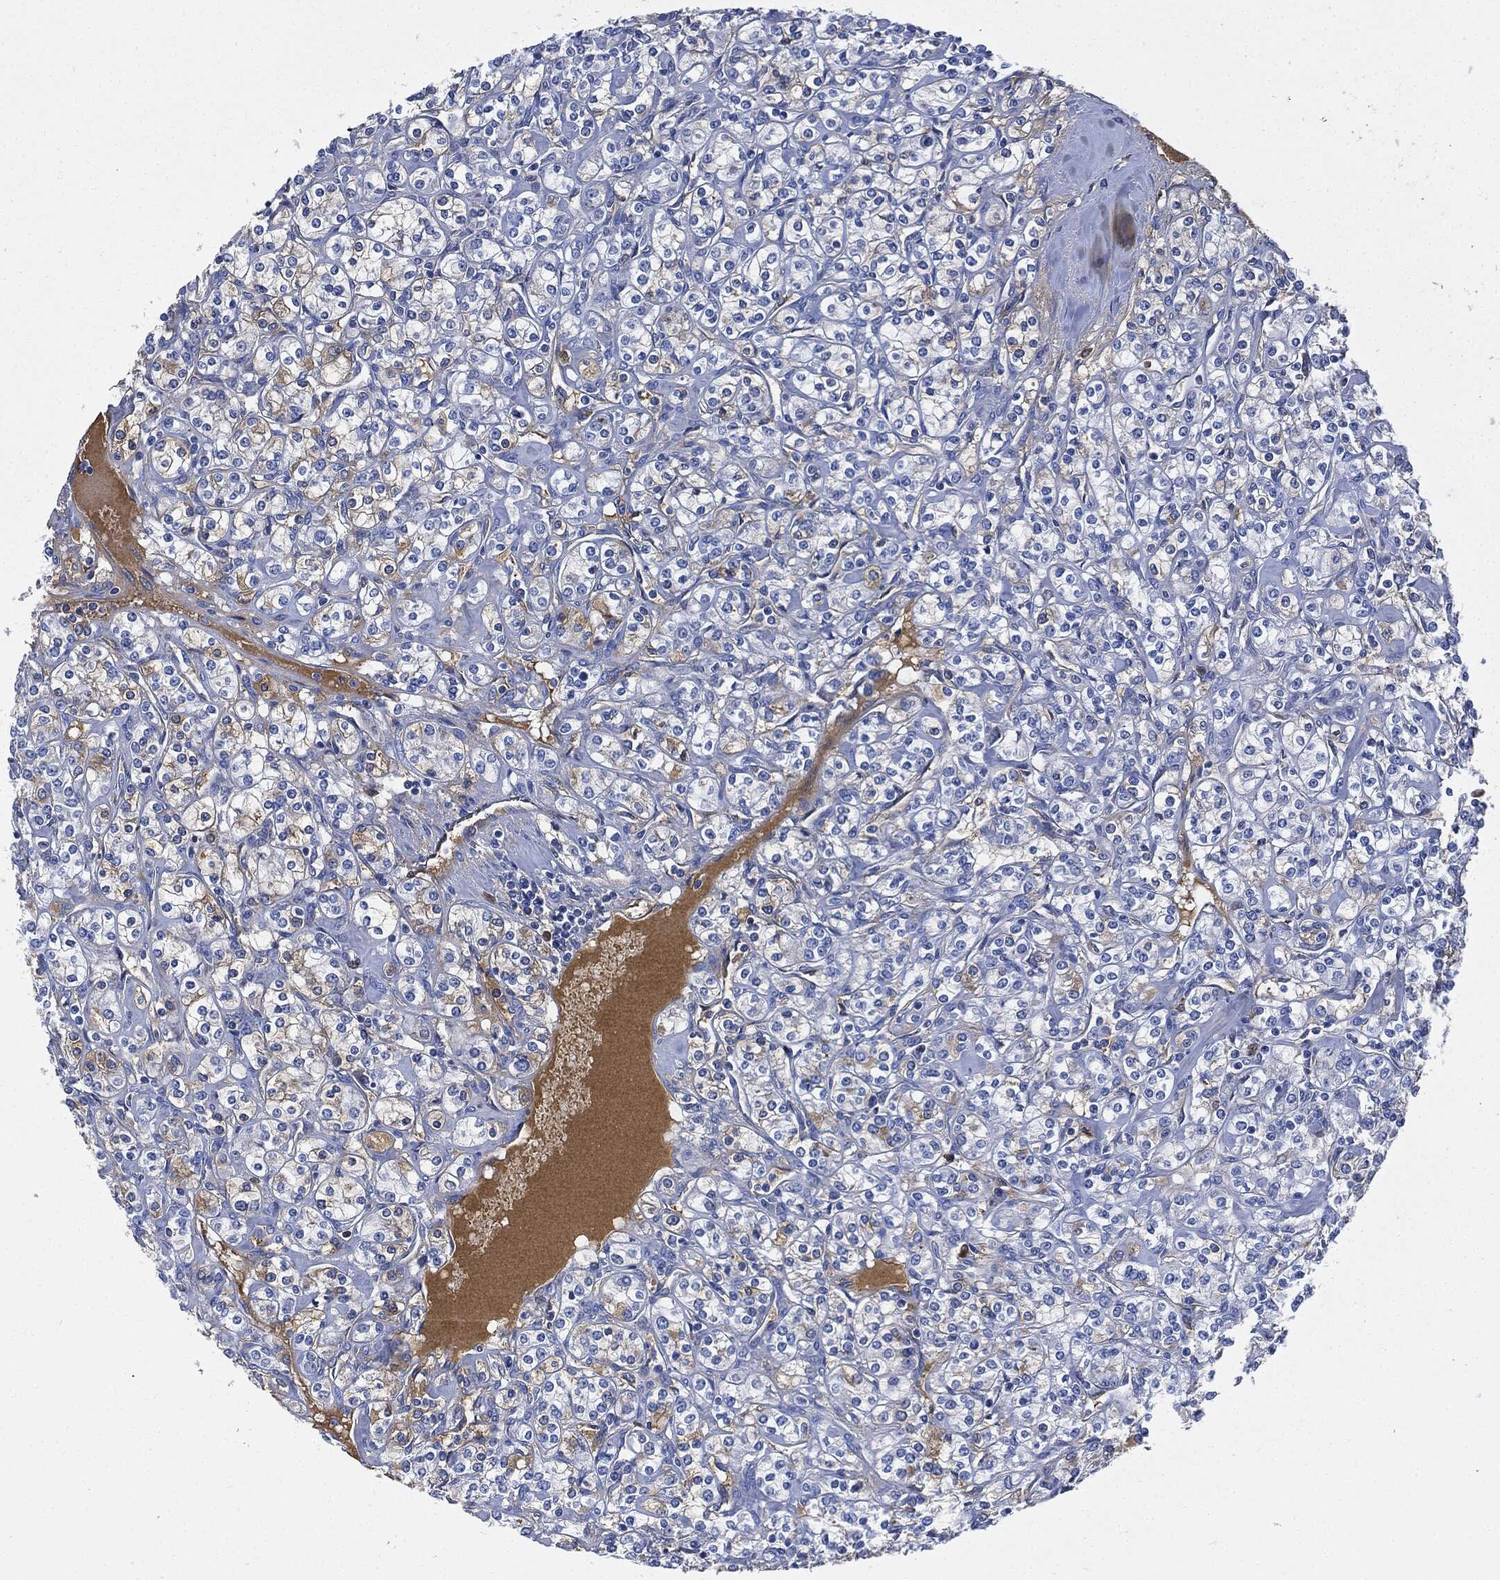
{"staining": {"intensity": "negative", "quantity": "none", "location": "none"}, "tissue": "renal cancer", "cell_type": "Tumor cells", "image_type": "cancer", "snomed": [{"axis": "morphology", "description": "Adenocarcinoma, NOS"}, {"axis": "topography", "description": "Kidney"}], "caption": "The histopathology image exhibits no significant expression in tumor cells of renal cancer.", "gene": "IGLV6-57", "patient": {"sex": "male", "age": 77}}